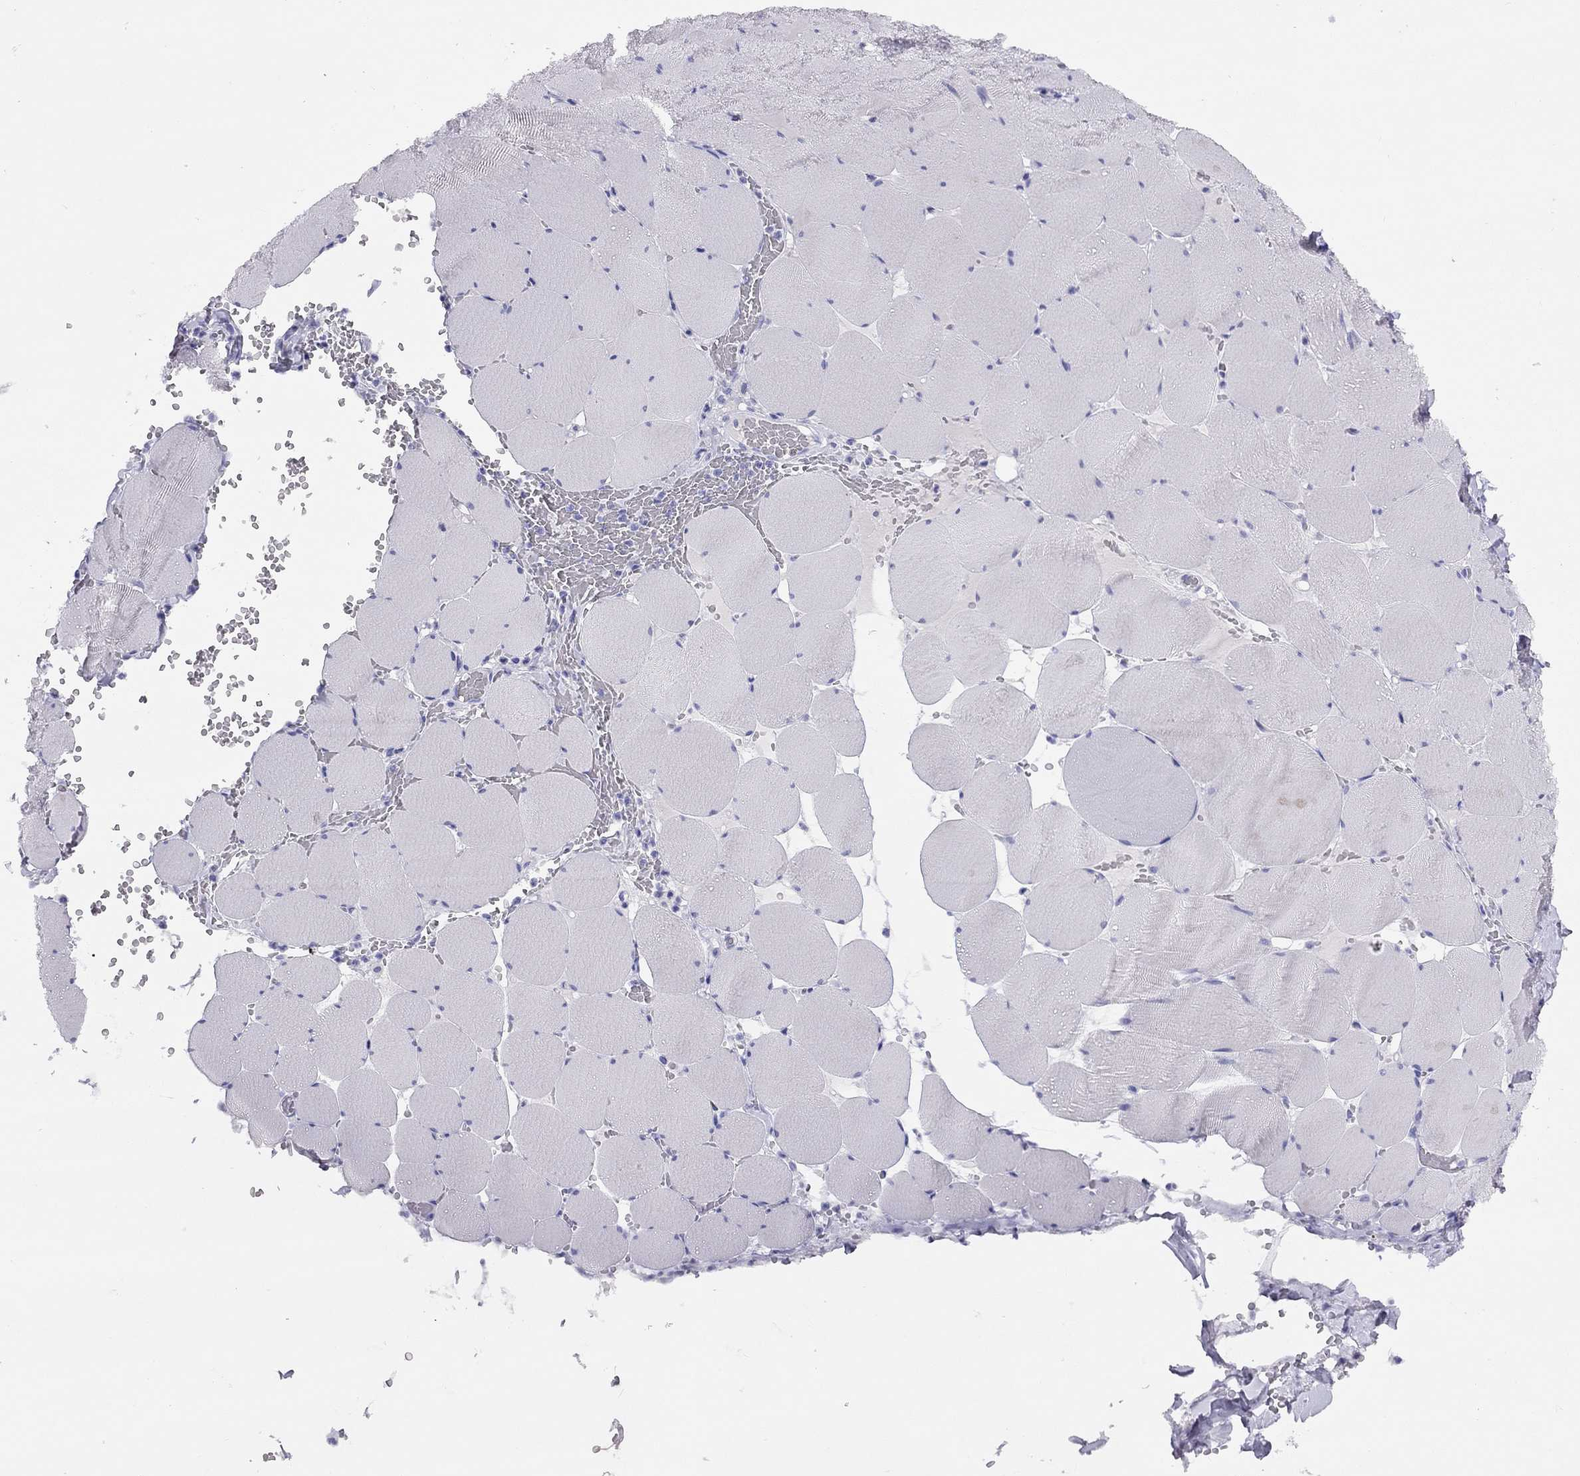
{"staining": {"intensity": "negative", "quantity": "none", "location": "none"}, "tissue": "skeletal muscle", "cell_type": "Myocytes", "image_type": "normal", "snomed": [{"axis": "morphology", "description": "Normal tissue, NOS"}, {"axis": "morphology", "description": "Malignant melanoma, Metastatic site"}, {"axis": "topography", "description": "Skeletal muscle"}], "caption": "IHC photomicrograph of normal skeletal muscle stained for a protein (brown), which shows no expression in myocytes.", "gene": "LRIT2", "patient": {"sex": "male", "age": 50}}